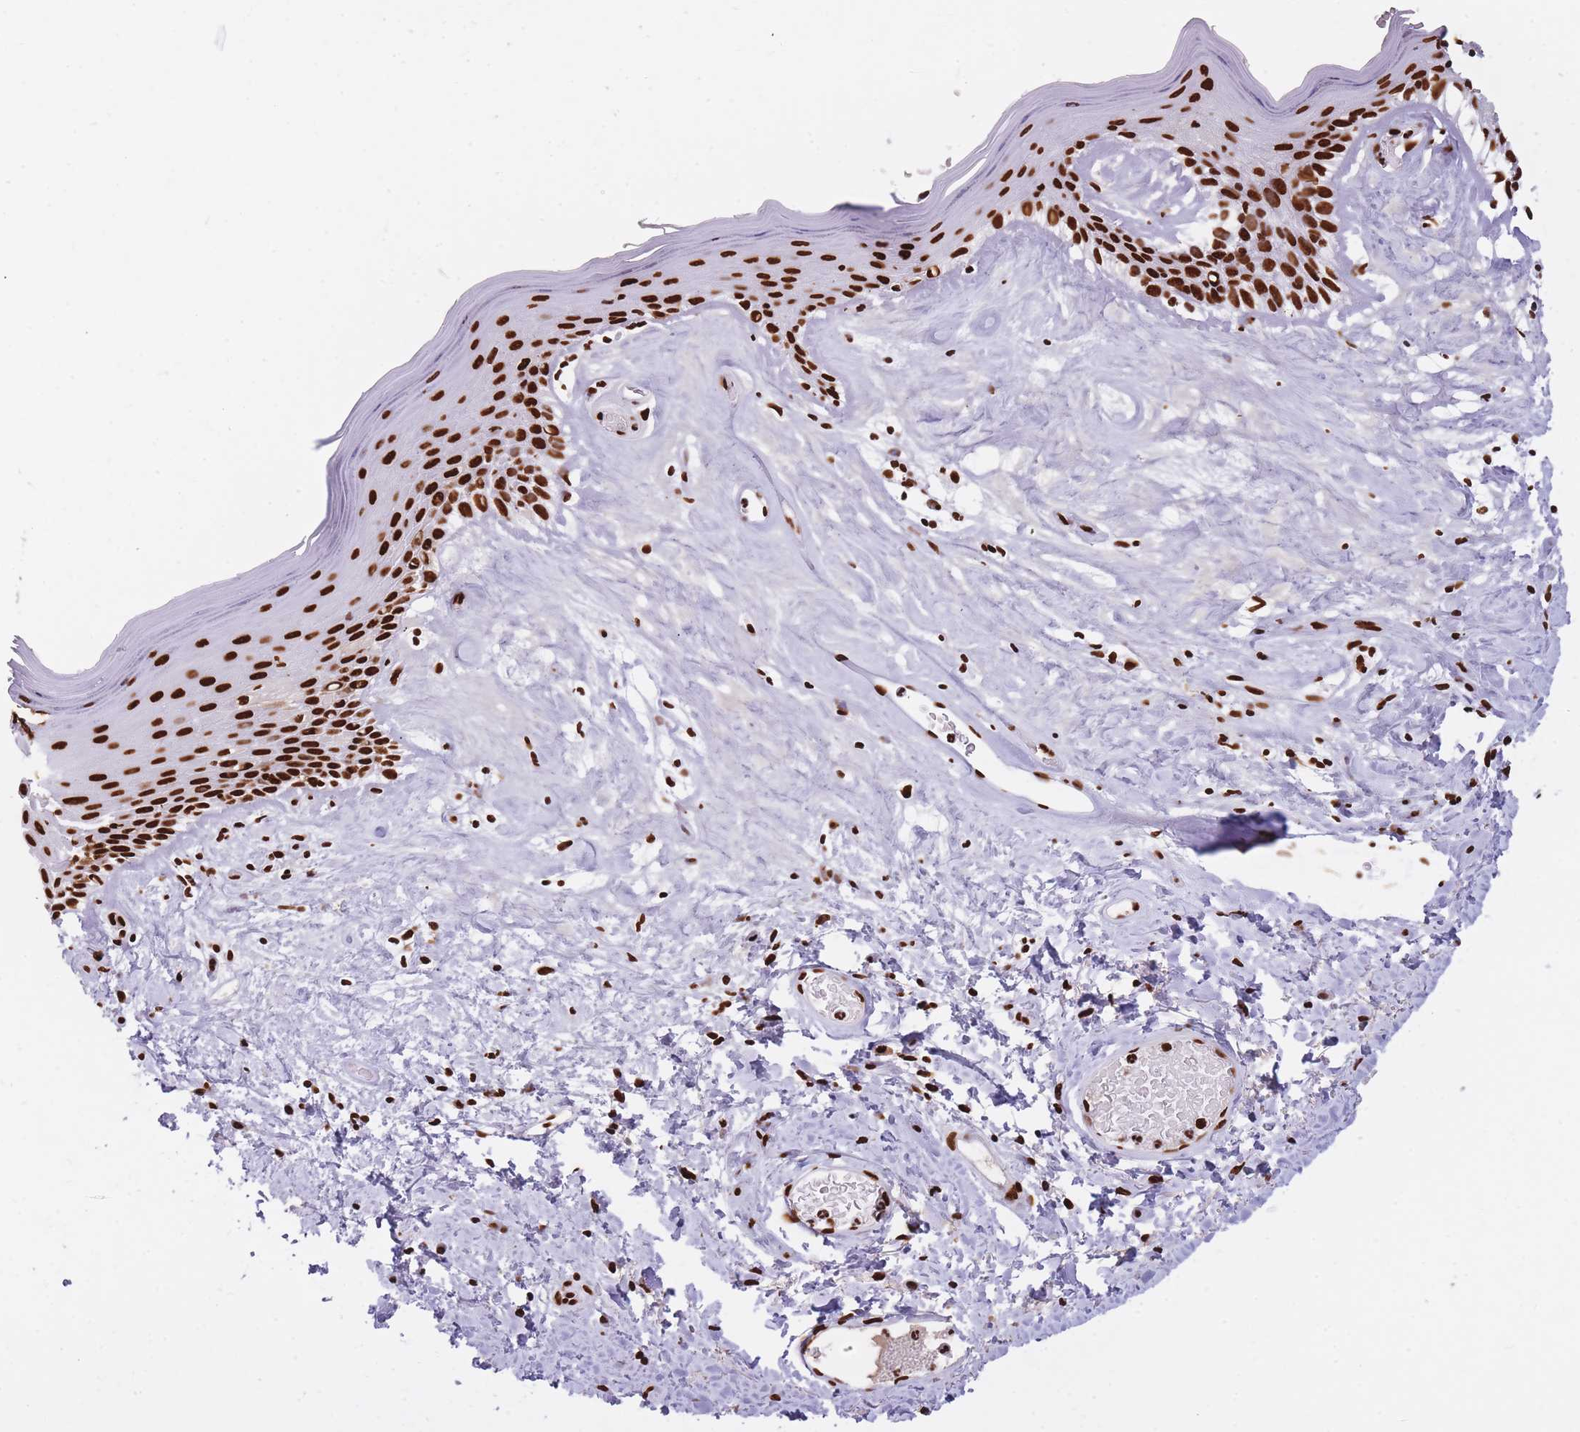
{"staining": {"intensity": "strong", "quantity": ">75%", "location": "nuclear"}, "tissue": "skin", "cell_type": "Epidermal cells", "image_type": "normal", "snomed": [{"axis": "morphology", "description": "Normal tissue, NOS"}, {"axis": "morphology", "description": "Inflammation, NOS"}, {"axis": "topography", "description": "Vulva"}], "caption": "About >75% of epidermal cells in unremarkable skin exhibit strong nuclear protein expression as visualized by brown immunohistochemical staining.", "gene": "HNRNPUL1", "patient": {"sex": "female", "age": 86}}